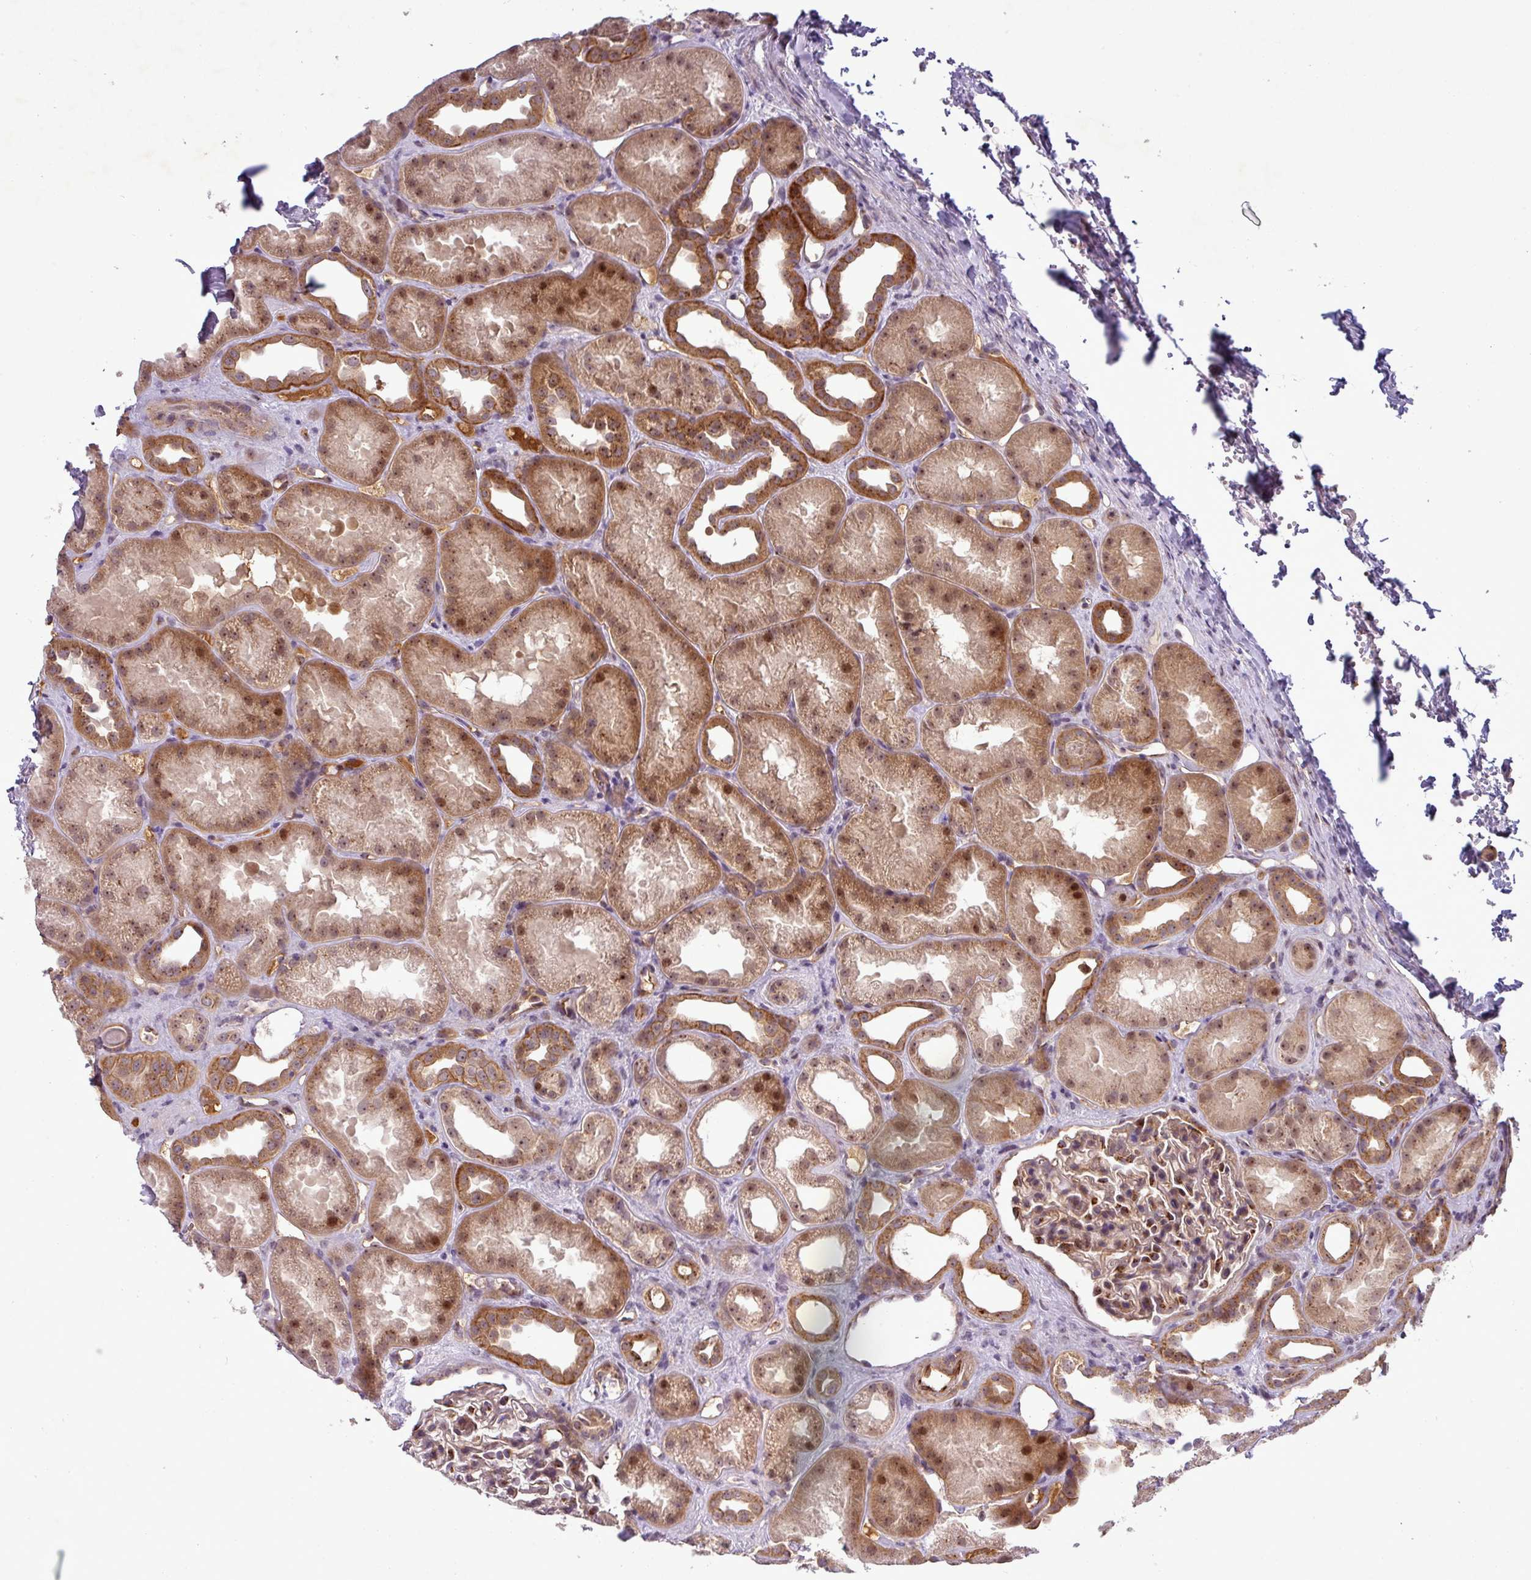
{"staining": {"intensity": "moderate", "quantity": ">75%", "location": "cytoplasmic/membranous,nuclear"}, "tissue": "kidney", "cell_type": "Cells in glomeruli", "image_type": "normal", "snomed": [{"axis": "morphology", "description": "Normal tissue, NOS"}, {"axis": "topography", "description": "Kidney"}], "caption": "Immunohistochemistry (IHC) photomicrograph of unremarkable kidney: kidney stained using immunohistochemistry reveals medium levels of moderate protein expression localized specifically in the cytoplasmic/membranous,nuclear of cells in glomeruli, appearing as a cytoplasmic/membranous,nuclear brown color.", "gene": "PCDH1", "patient": {"sex": "male", "age": 61}}